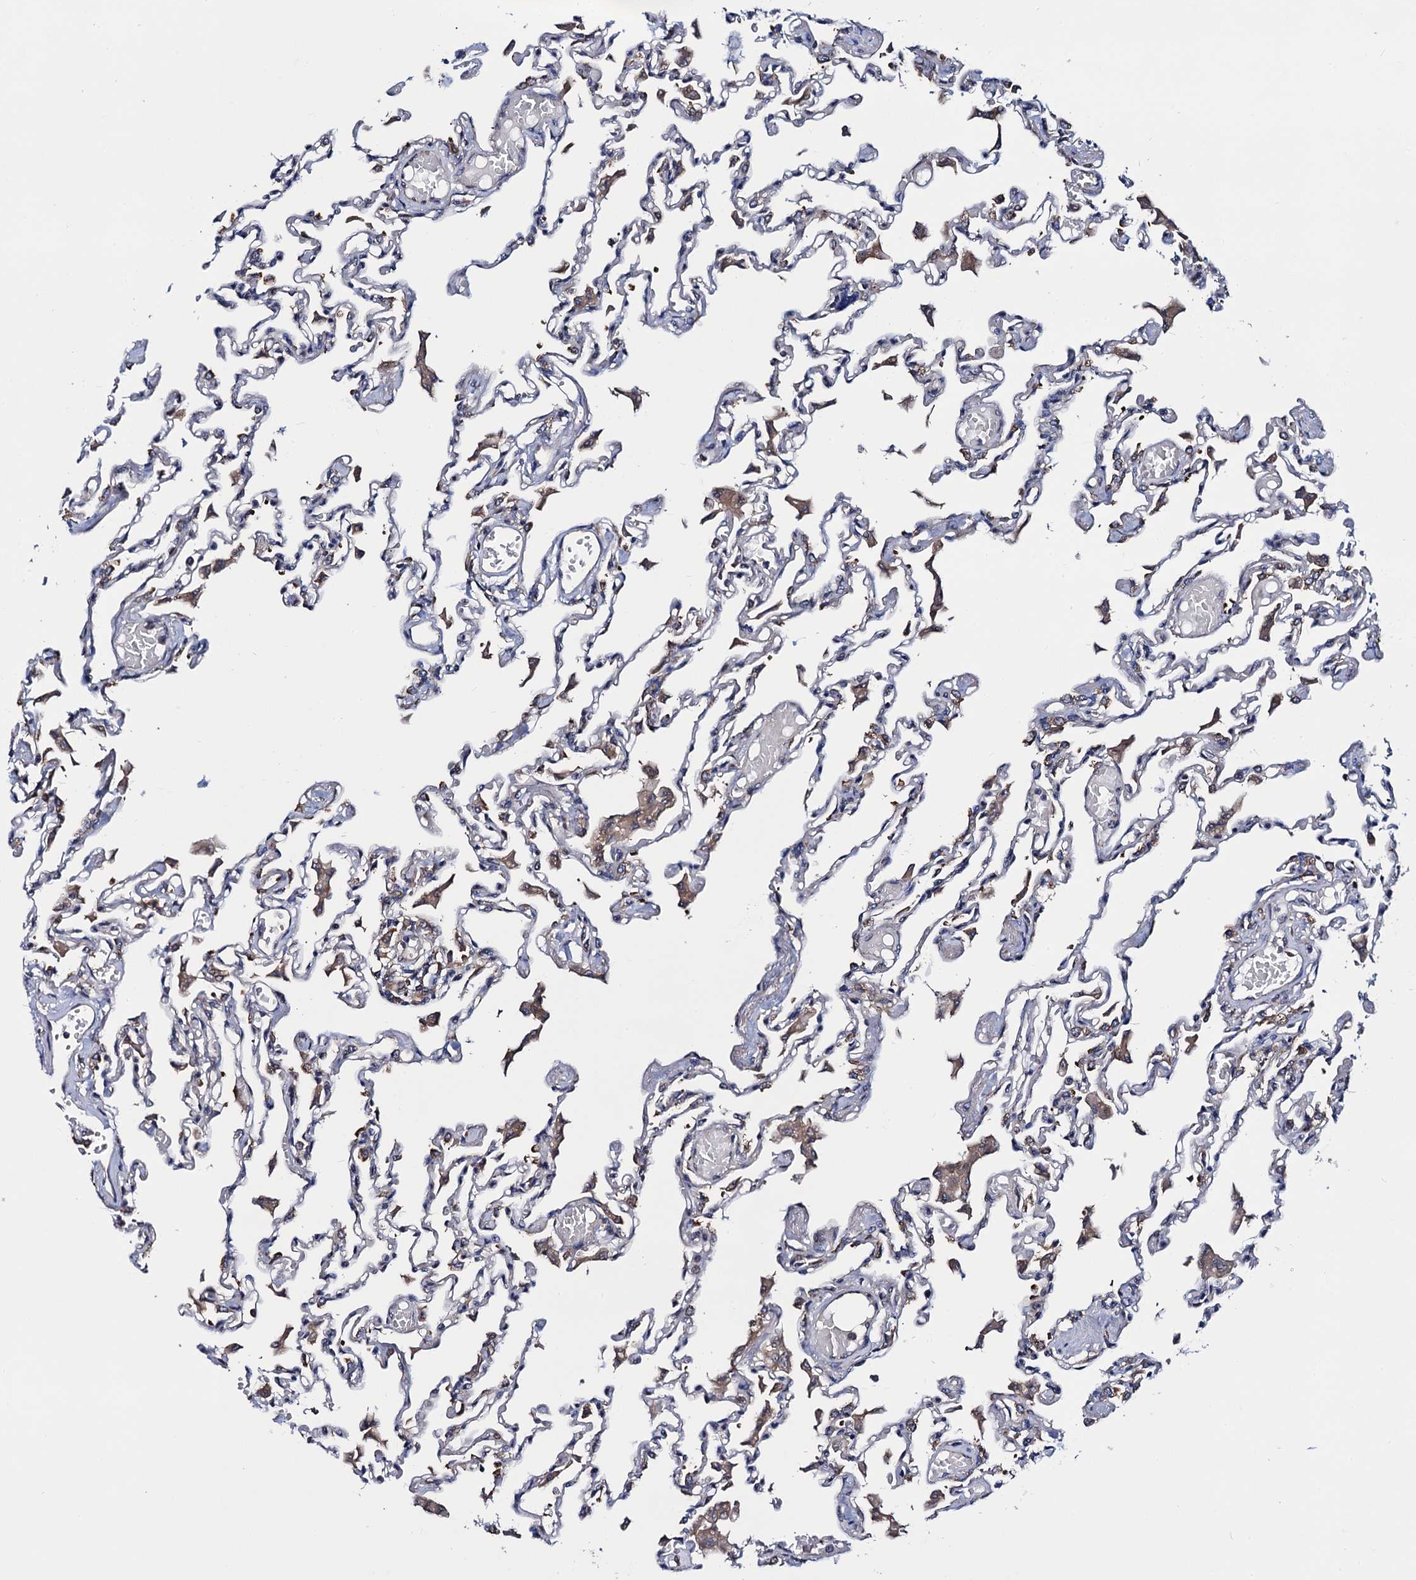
{"staining": {"intensity": "negative", "quantity": "none", "location": "none"}, "tissue": "lung", "cell_type": "Alveolar cells", "image_type": "normal", "snomed": [{"axis": "morphology", "description": "Normal tissue, NOS"}, {"axis": "topography", "description": "Bronchus"}, {"axis": "topography", "description": "Lung"}], "caption": "A micrograph of lung stained for a protein displays no brown staining in alveolar cells. Brightfield microscopy of immunohistochemistry (IHC) stained with DAB (brown) and hematoxylin (blue), captured at high magnification.", "gene": "PGLS", "patient": {"sex": "female", "age": 49}}